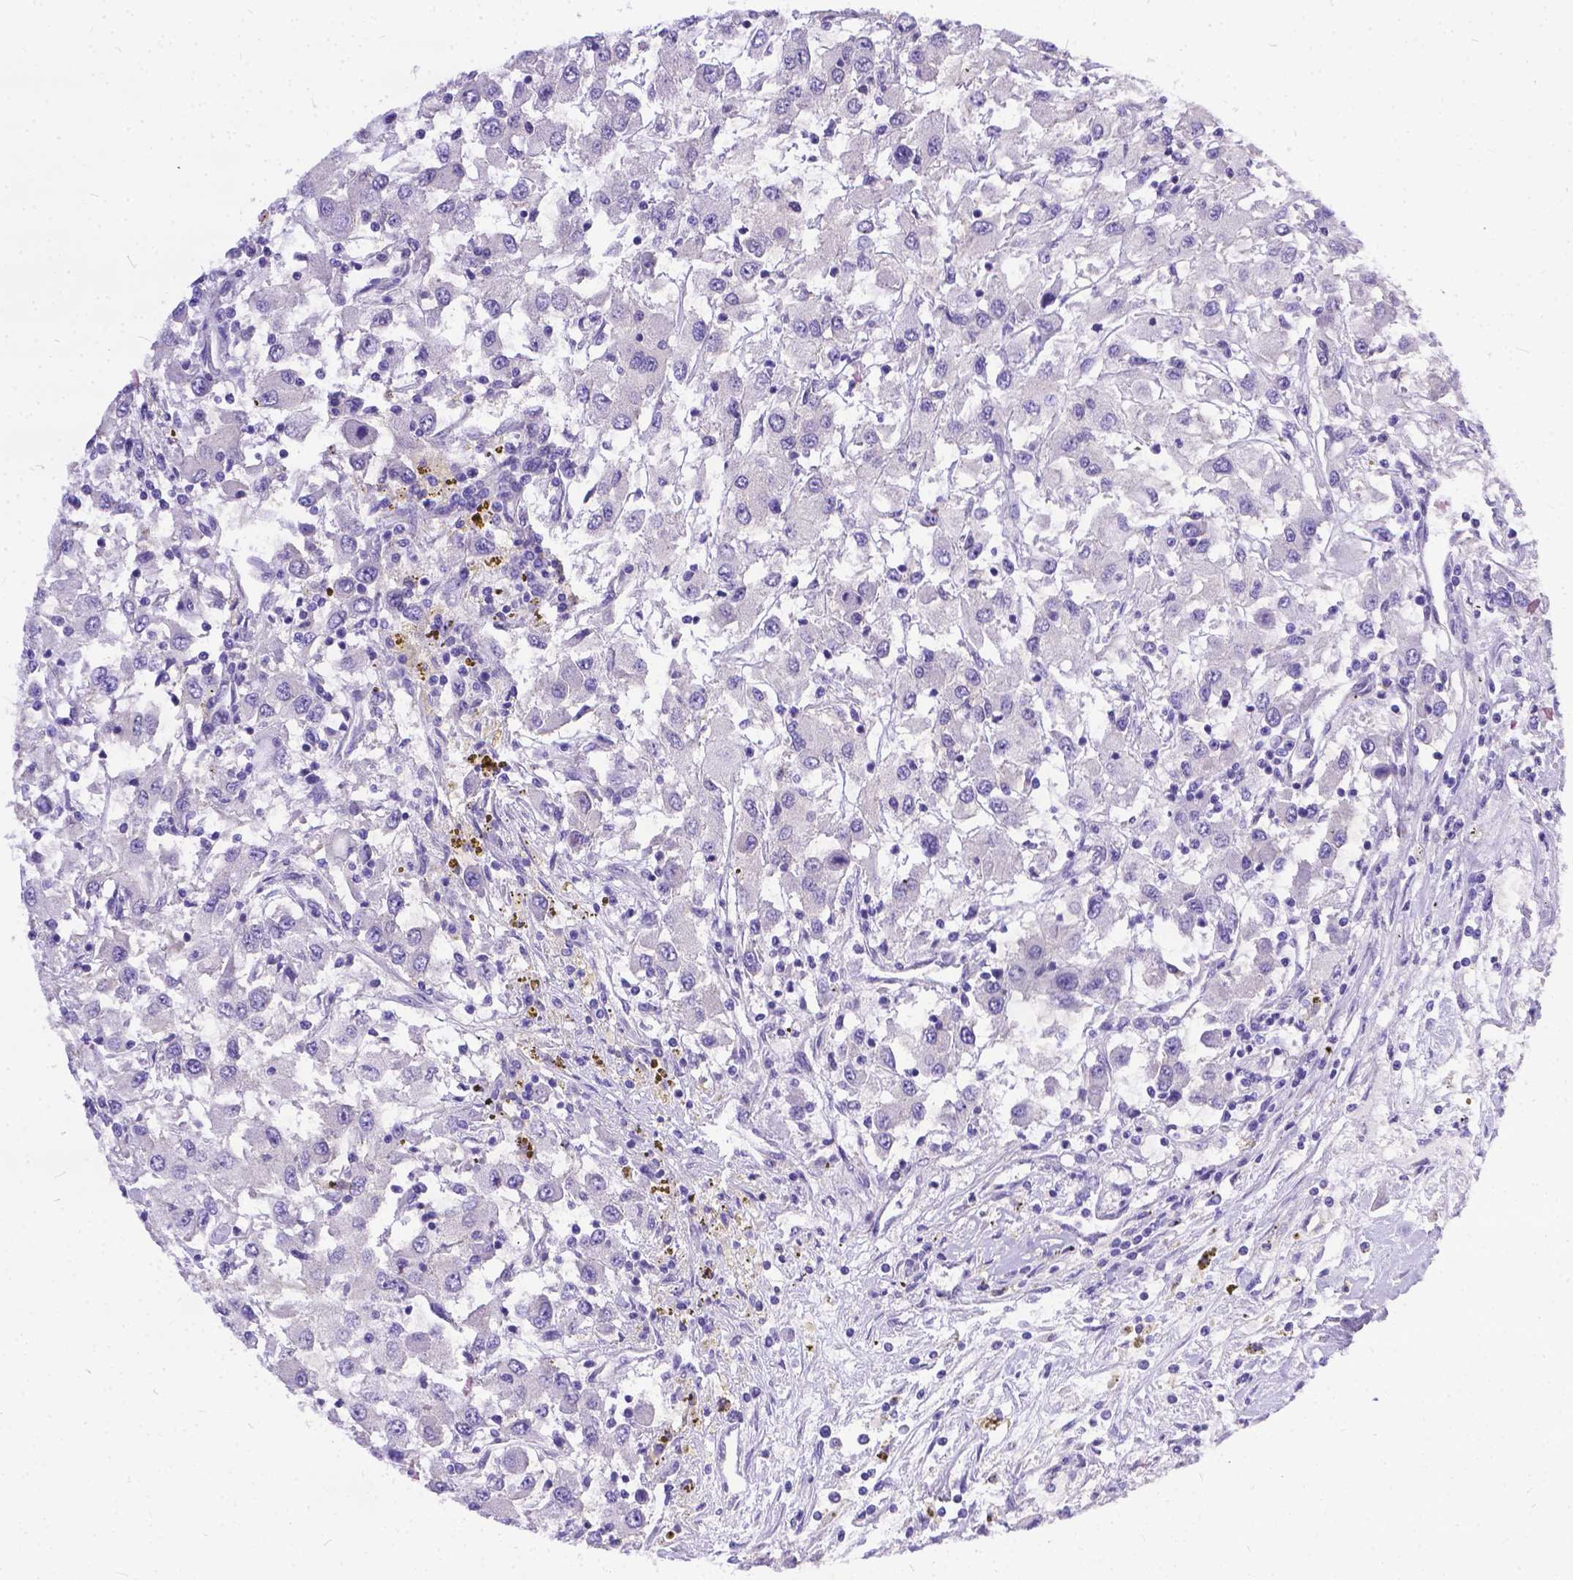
{"staining": {"intensity": "negative", "quantity": "none", "location": "none"}, "tissue": "renal cancer", "cell_type": "Tumor cells", "image_type": "cancer", "snomed": [{"axis": "morphology", "description": "Adenocarcinoma, NOS"}, {"axis": "topography", "description": "Kidney"}], "caption": "High power microscopy micrograph of an immunohistochemistry (IHC) histopathology image of renal adenocarcinoma, revealing no significant expression in tumor cells.", "gene": "DLEC1", "patient": {"sex": "female", "age": 67}}